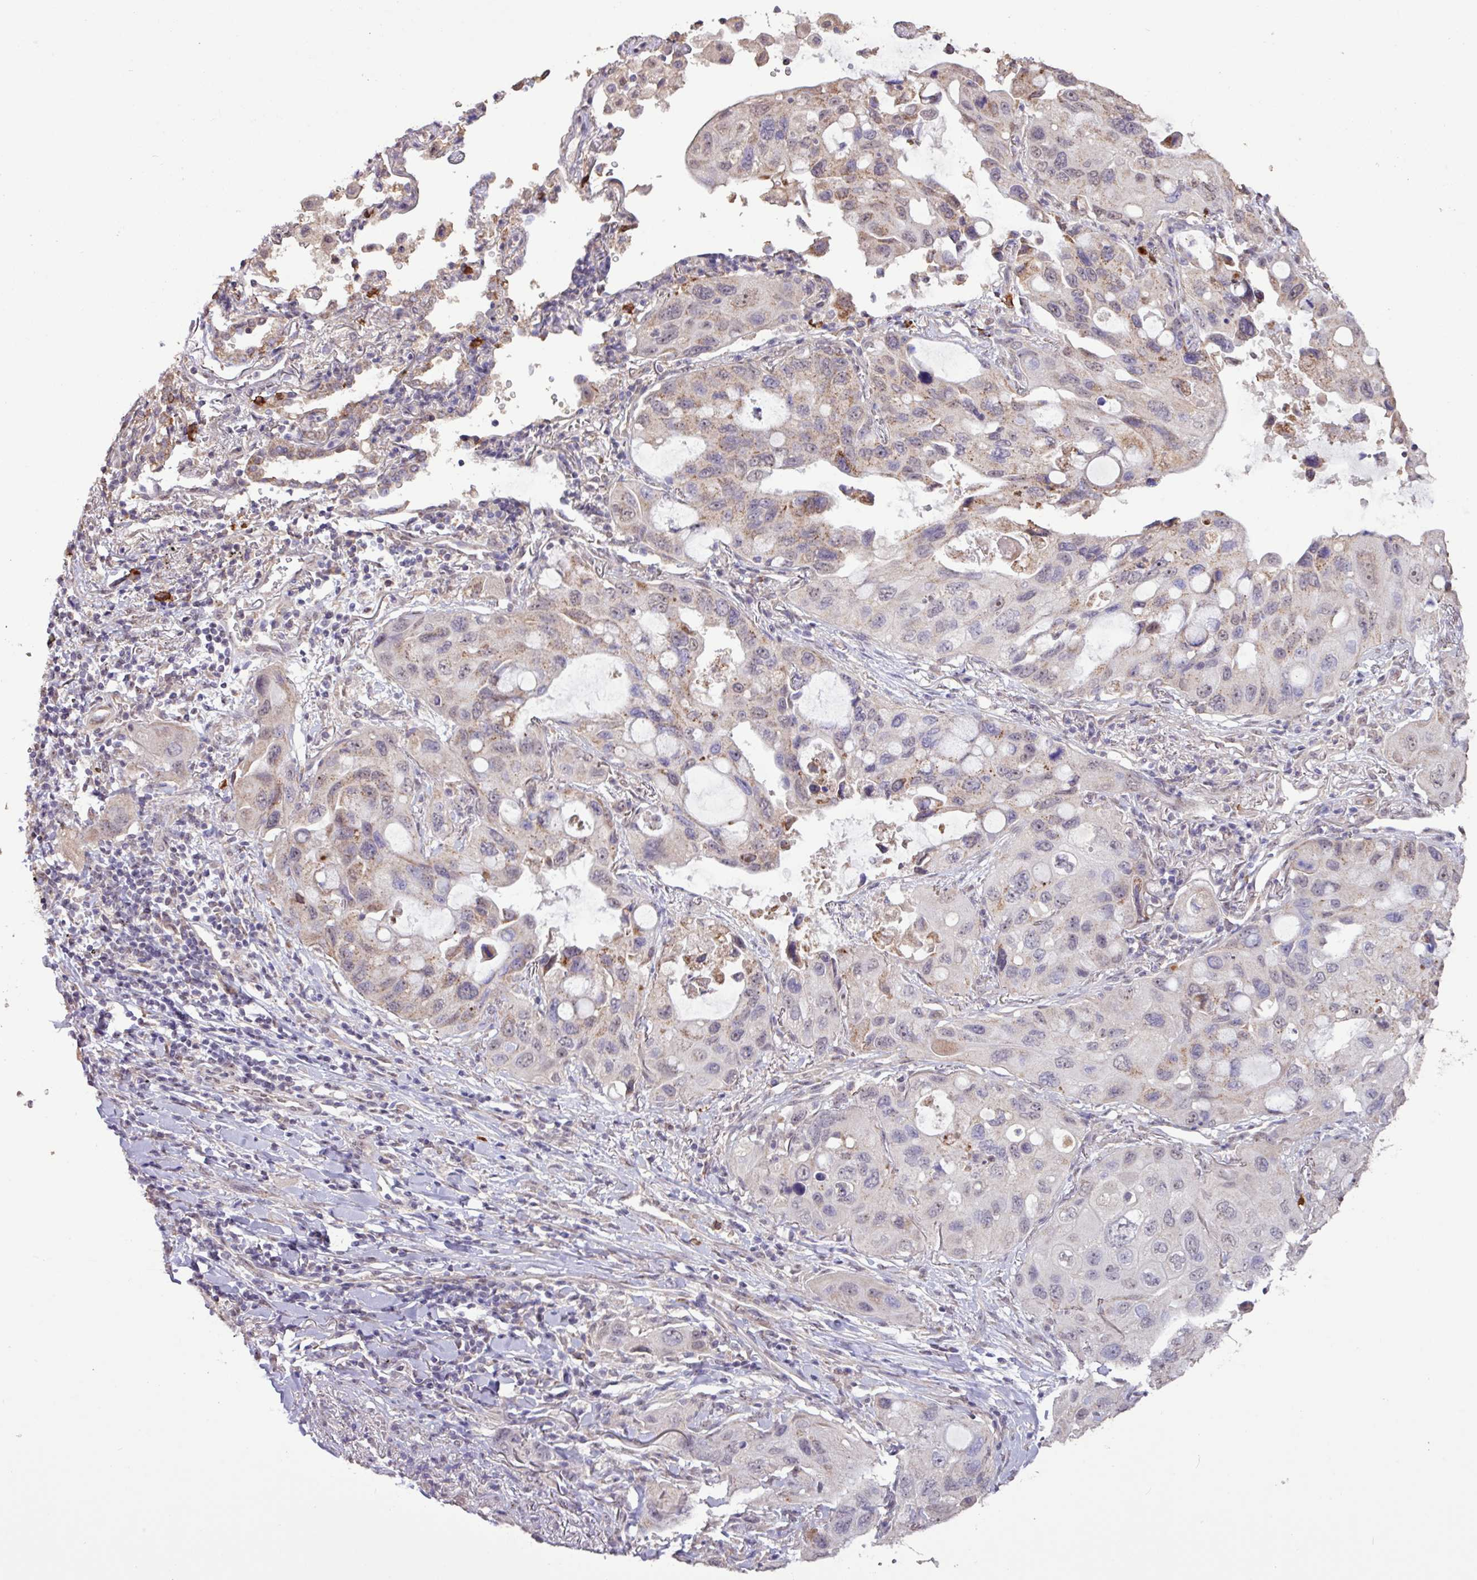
{"staining": {"intensity": "weak", "quantity": "25%-75%", "location": "cytoplasmic/membranous"}, "tissue": "lung cancer", "cell_type": "Tumor cells", "image_type": "cancer", "snomed": [{"axis": "morphology", "description": "Squamous cell carcinoma, NOS"}, {"axis": "topography", "description": "Lung"}], "caption": "IHC (DAB (3,3'-diaminobenzidine)) staining of human lung cancer (squamous cell carcinoma) reveals weak cytoplasmic/membranous protein expression in approximately 25%-75% of tumor cells. The protein is stained brown, and the nuclei are stained in blue (DAB (3,3'-diaminobenzidine) IHC with brightfield microscopy, high magnification).", "gene": "L3MBTL3", "patient": {"sex": "female", "age": 73}}